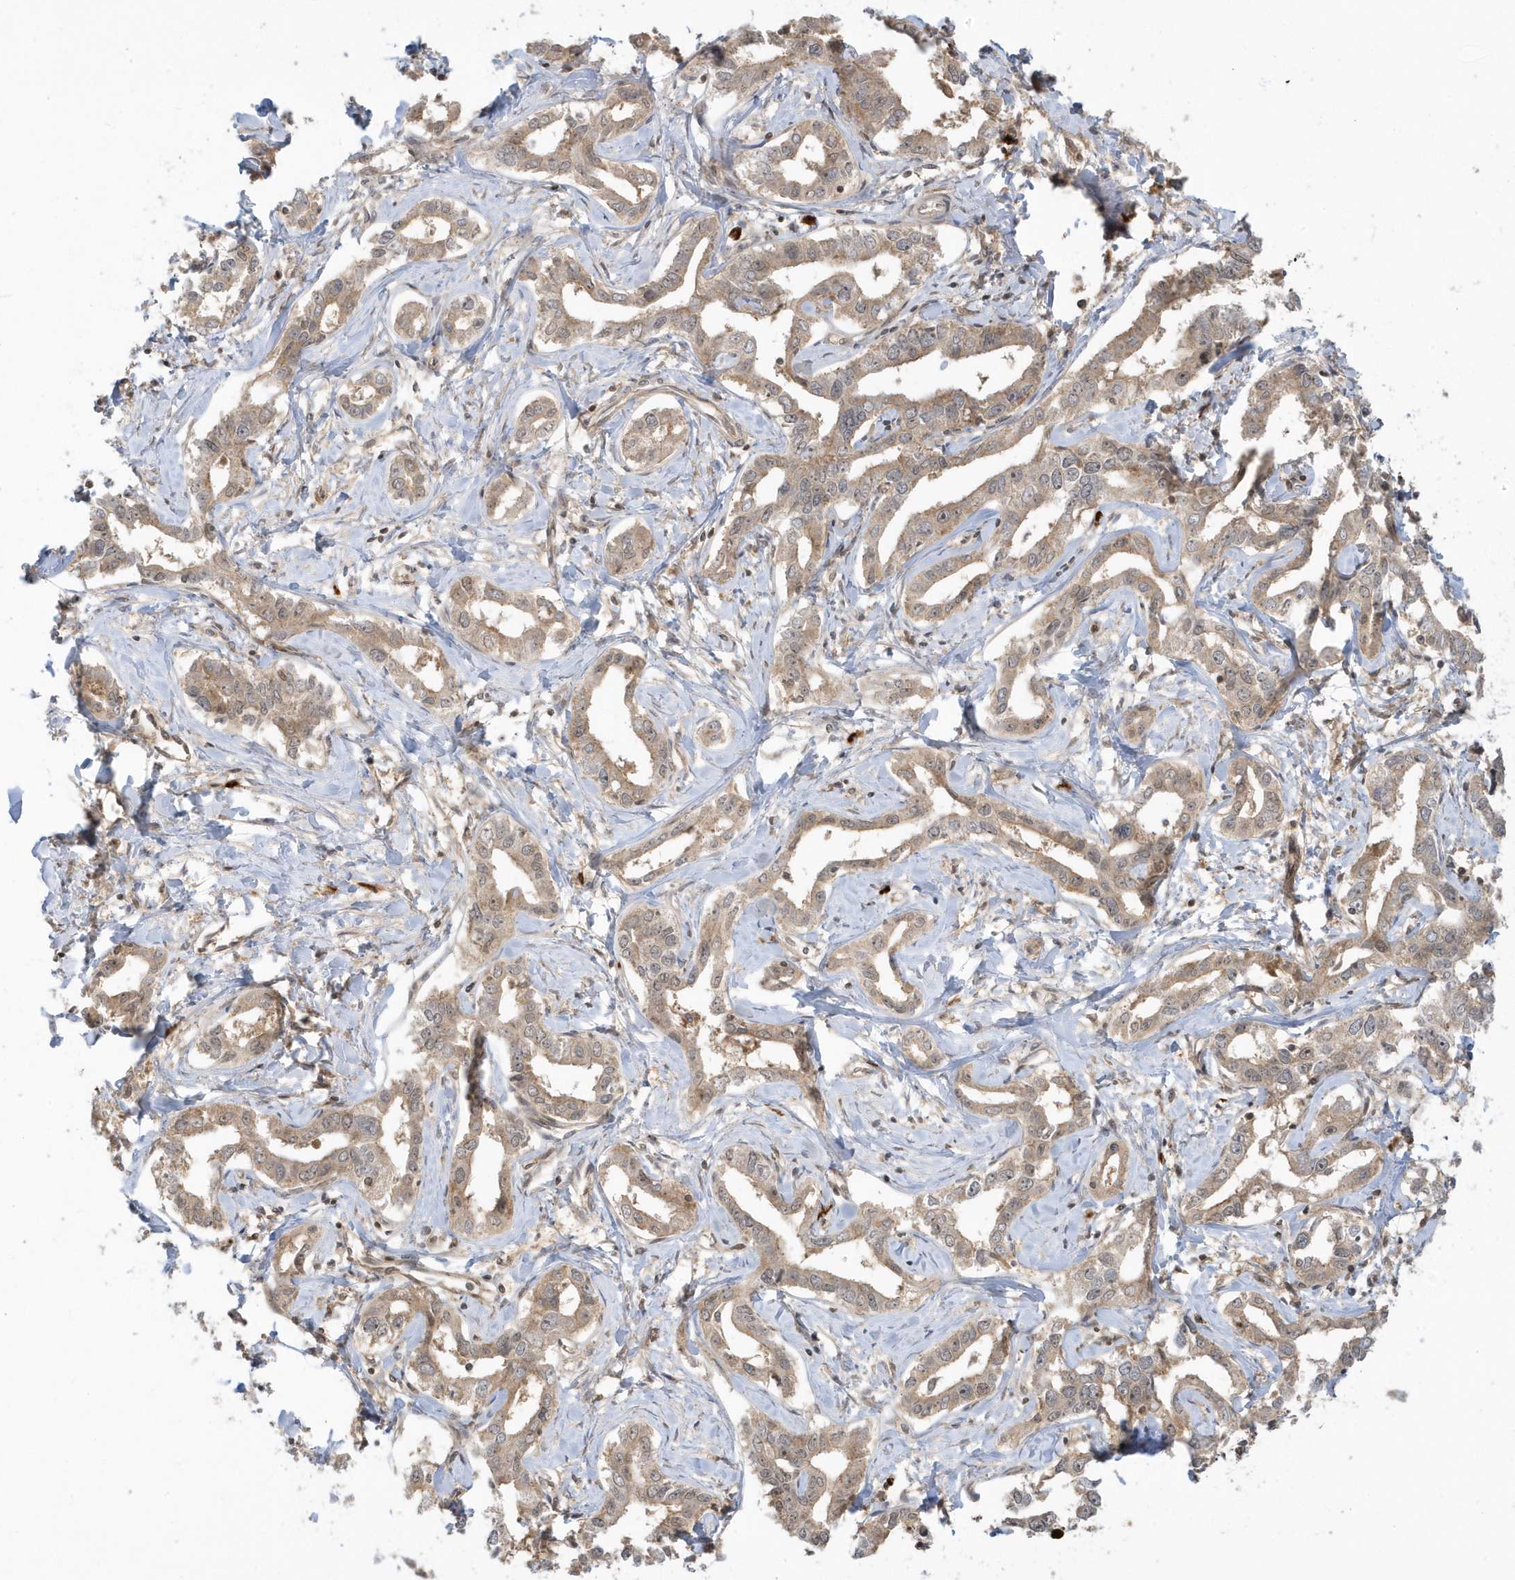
{"staining": {"intensity": "weak", "quantity": "25%-75%", "location": "cytoplasmic/membranous"}, "tissue": "liver cancer", "cell_type": "Tumor cells", "image_type": "cancer", "snomed": [{"axis": "morphology", "description": "Cholangiocarcinoma"}, {"axis": "topography", "description": "Liver"}], "caption": "A brown stain labels weak cytoplasmic/membranous staining of a protein in human liver cholangiocarcinoma tumor cells. (DAB (3,3'-diaminobenzidine) IHC, brown staining for protein, blue staining for nuclei).", "gene": "PPP1R7", "patient": {"sex": "male", "age": 59}}